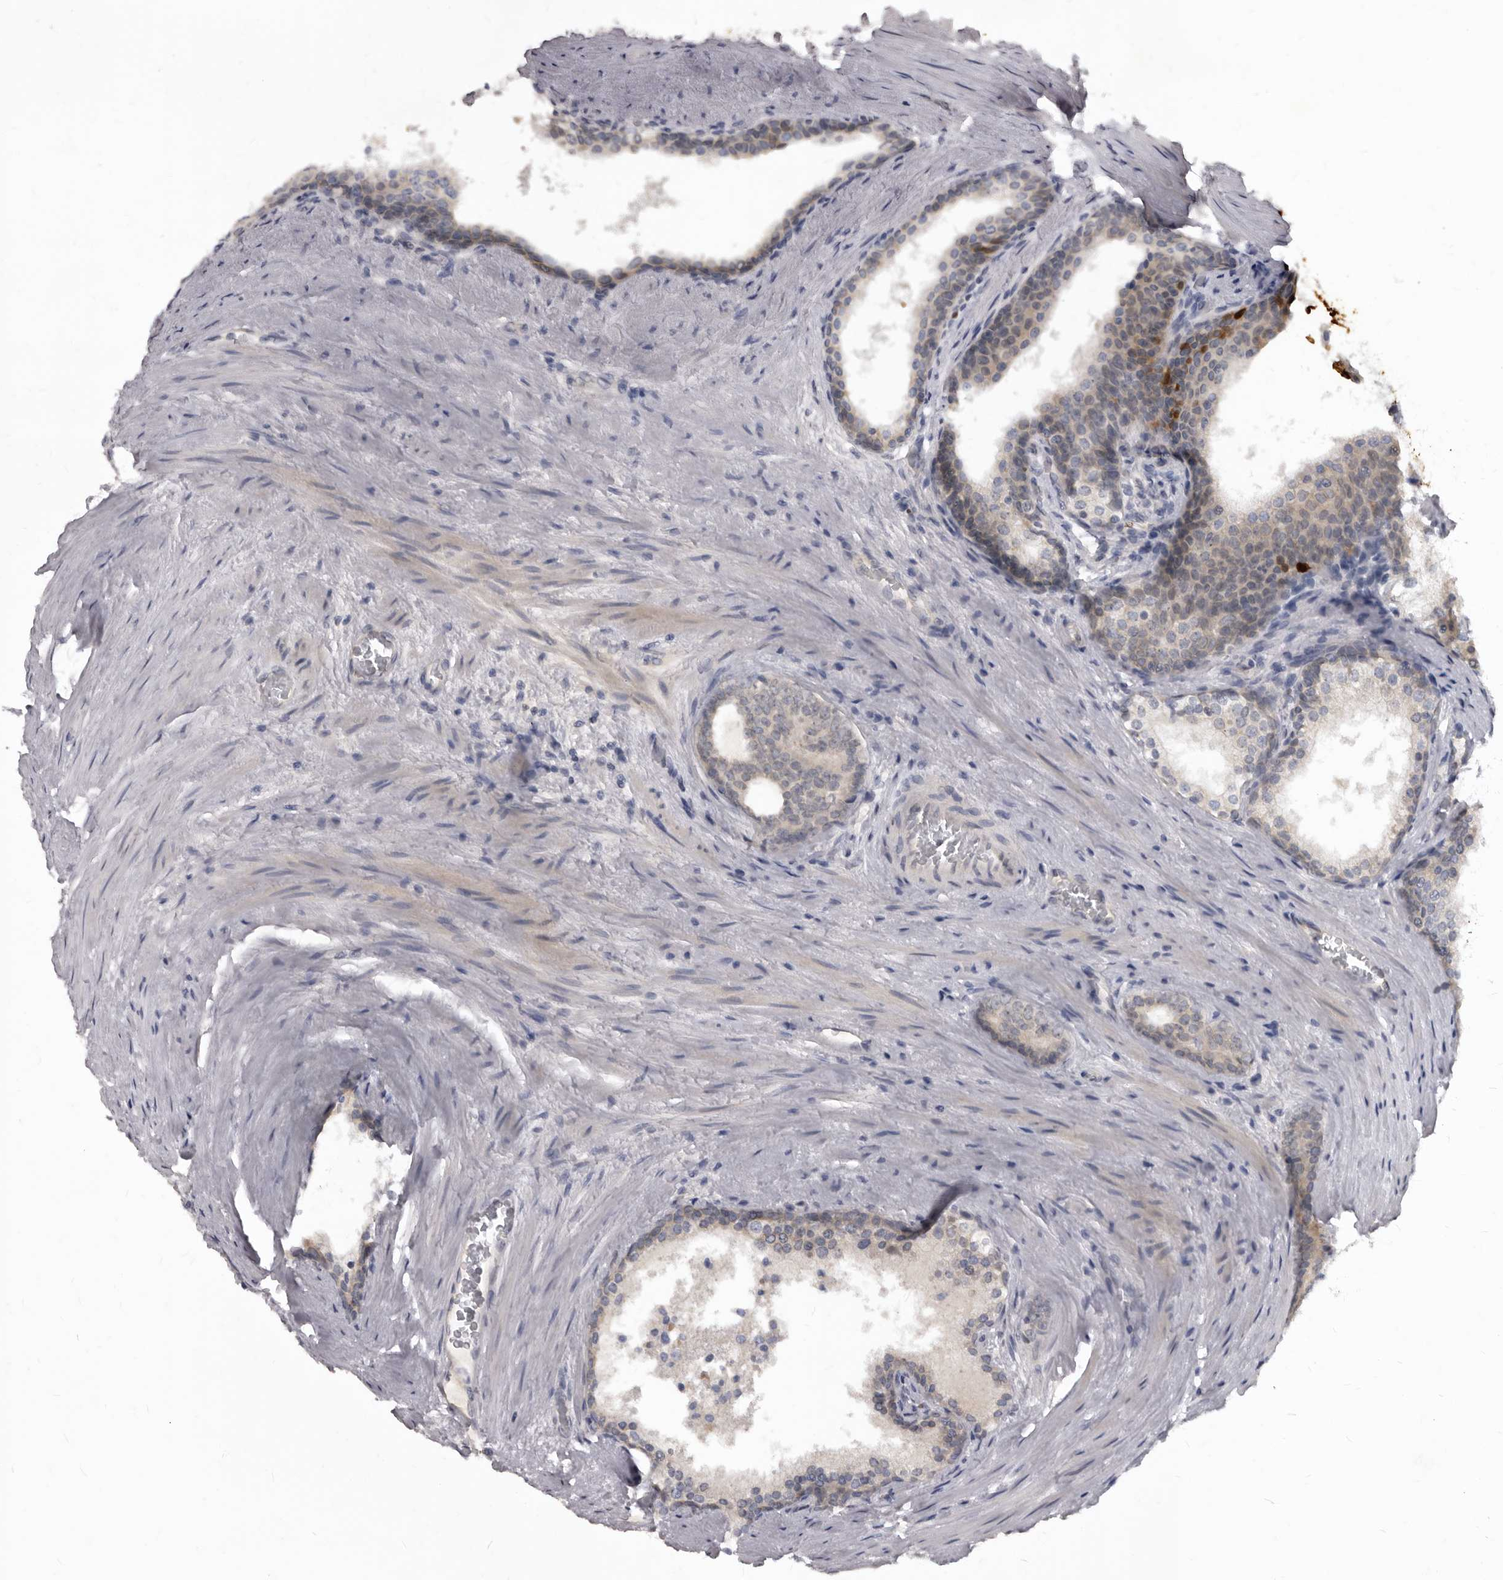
{"staining": {"intensity": "weak", "quantity": "<25%", "location": "cytoplasmic/membranous"}, "tissue": "prostate cancer", "cell_type": "Tumor cells", "image_type": "cancer", "snomed": [{"axis": "morphology", "description": "Adenocarcinoma, High grade"}, {"axis": "topography", "description": "Prostate"}], "caption": "High magnification brightfield microscopy of prostate cancer (high-grade adenocarcinoma) stained with DAB (brown) and counterstained with hematoxylin (blue): tumor cells show no significant staining.", "gene": "SULT1E1", "patient": {"sex": "male", "age": 56}}